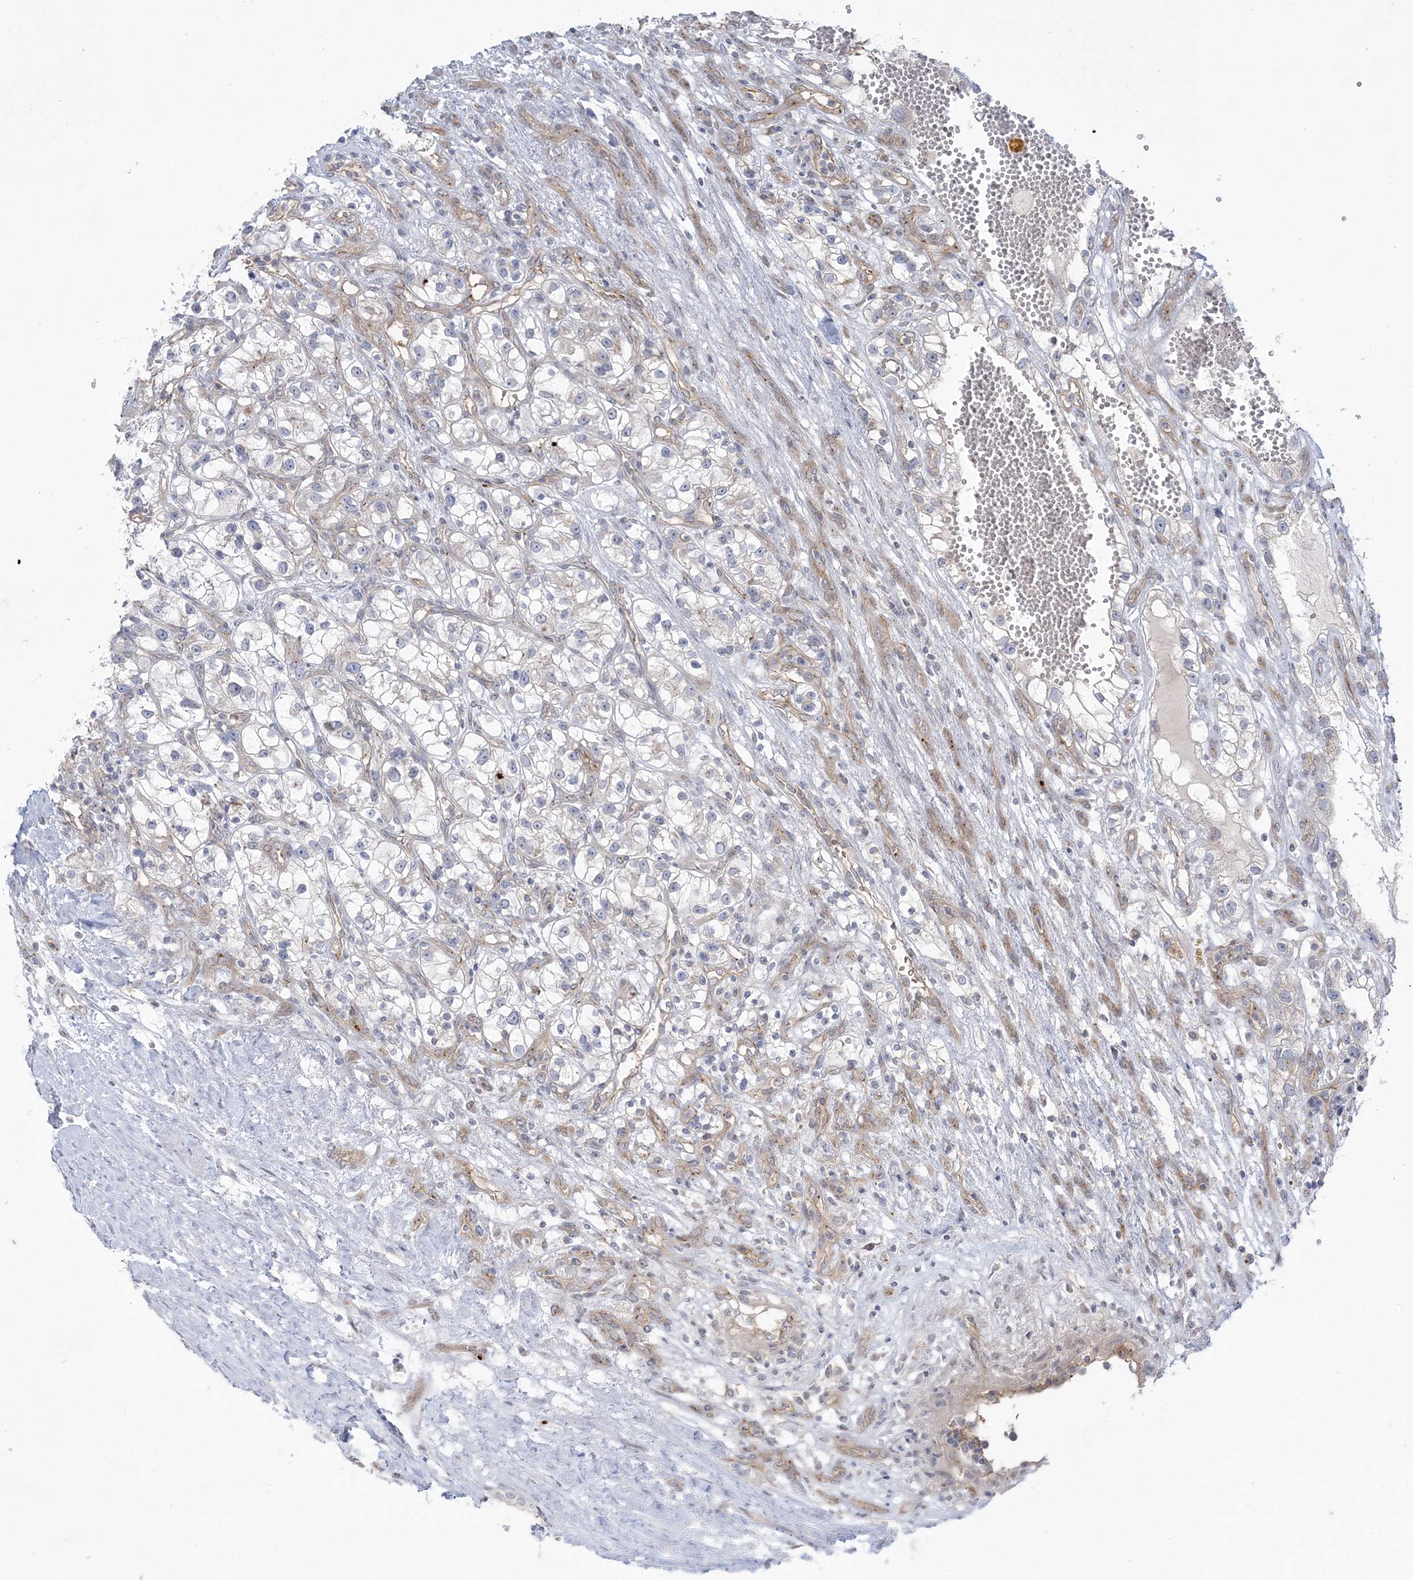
{"staining": {"intensity": "negative", "quantity": "none", "location": "none"}, "tissue": "renal cancer", "cell_type": "Tumor cells", "image_type": "cancer", "snomed": [{"axis": "morphology", "description": "Adenocarcinoma, NOS"}, {"axis": "topography", "description": "Kidney"}], "caption": "A high-resolution photomicrograph shows immunohistochemistry staining of adenocarcinoma (renal), which exhibits no significant staining in tumor cells.", "gene": "ADAMTS12", "patient": {"sex": "female", "age": 57}}